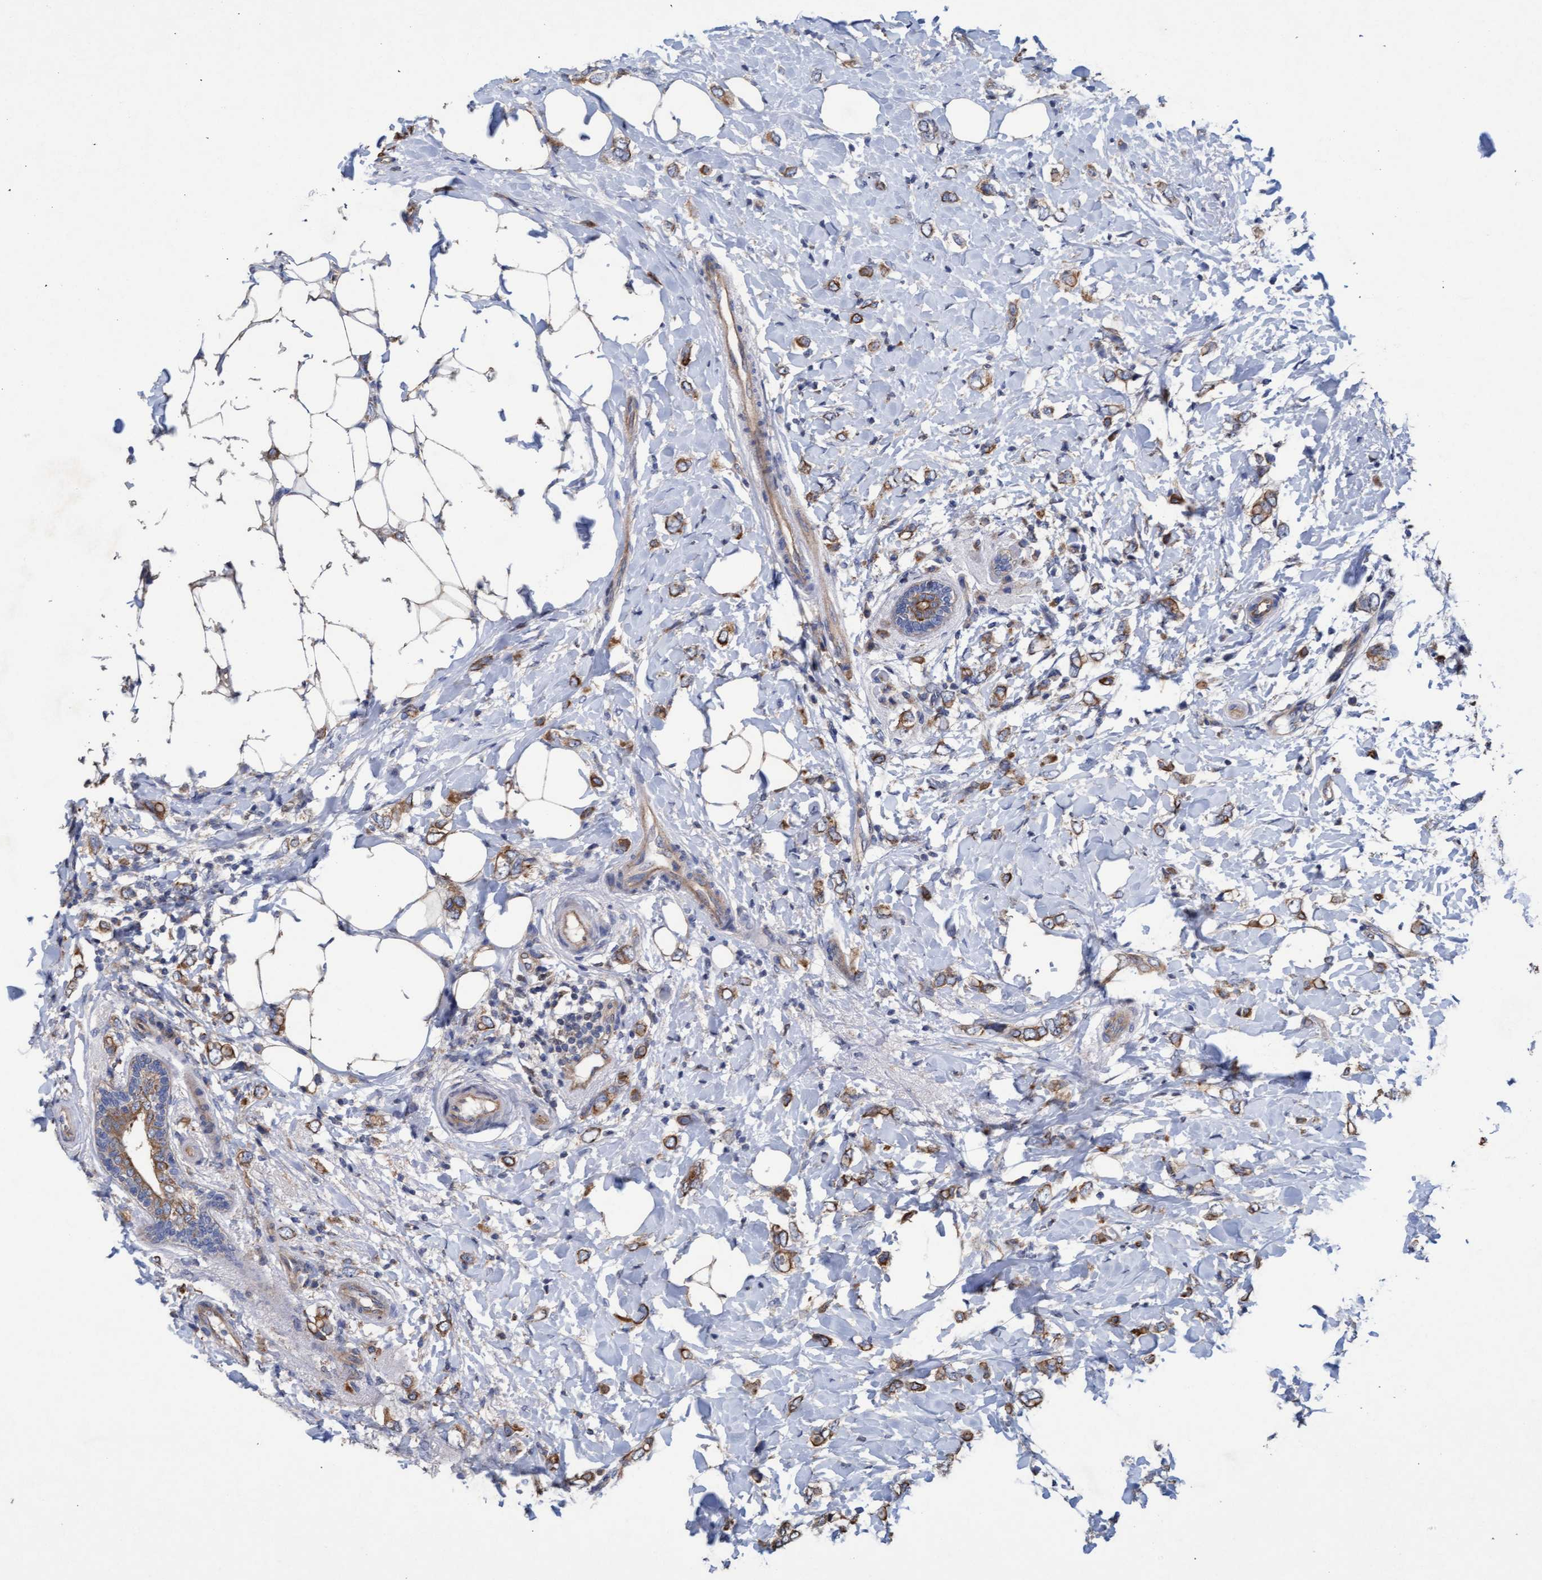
{"staining": {"intensity": "moderate", "quantity": ">75%", "location": "cytoplasmic/membranous"}, "tissue": "breast cancer", "cell_type": "Tumor cells", "image_type": "cancer", "snomed": [{"axis": "morphology", "description": "Normal tissue, NOS"}, {"axis": "morphology", "description": "Lobular carcinoma"}, {"axis": "topography", "description": "Breast"}], "caption": "Lobular carcinoma (breast) stained with a brown dye shows moderate cytoplasmic/membranous positive staining in approximately >75% of tumor cells.", "gene": "MRPL38", "patient": {"sex": "female", "age": 47}}